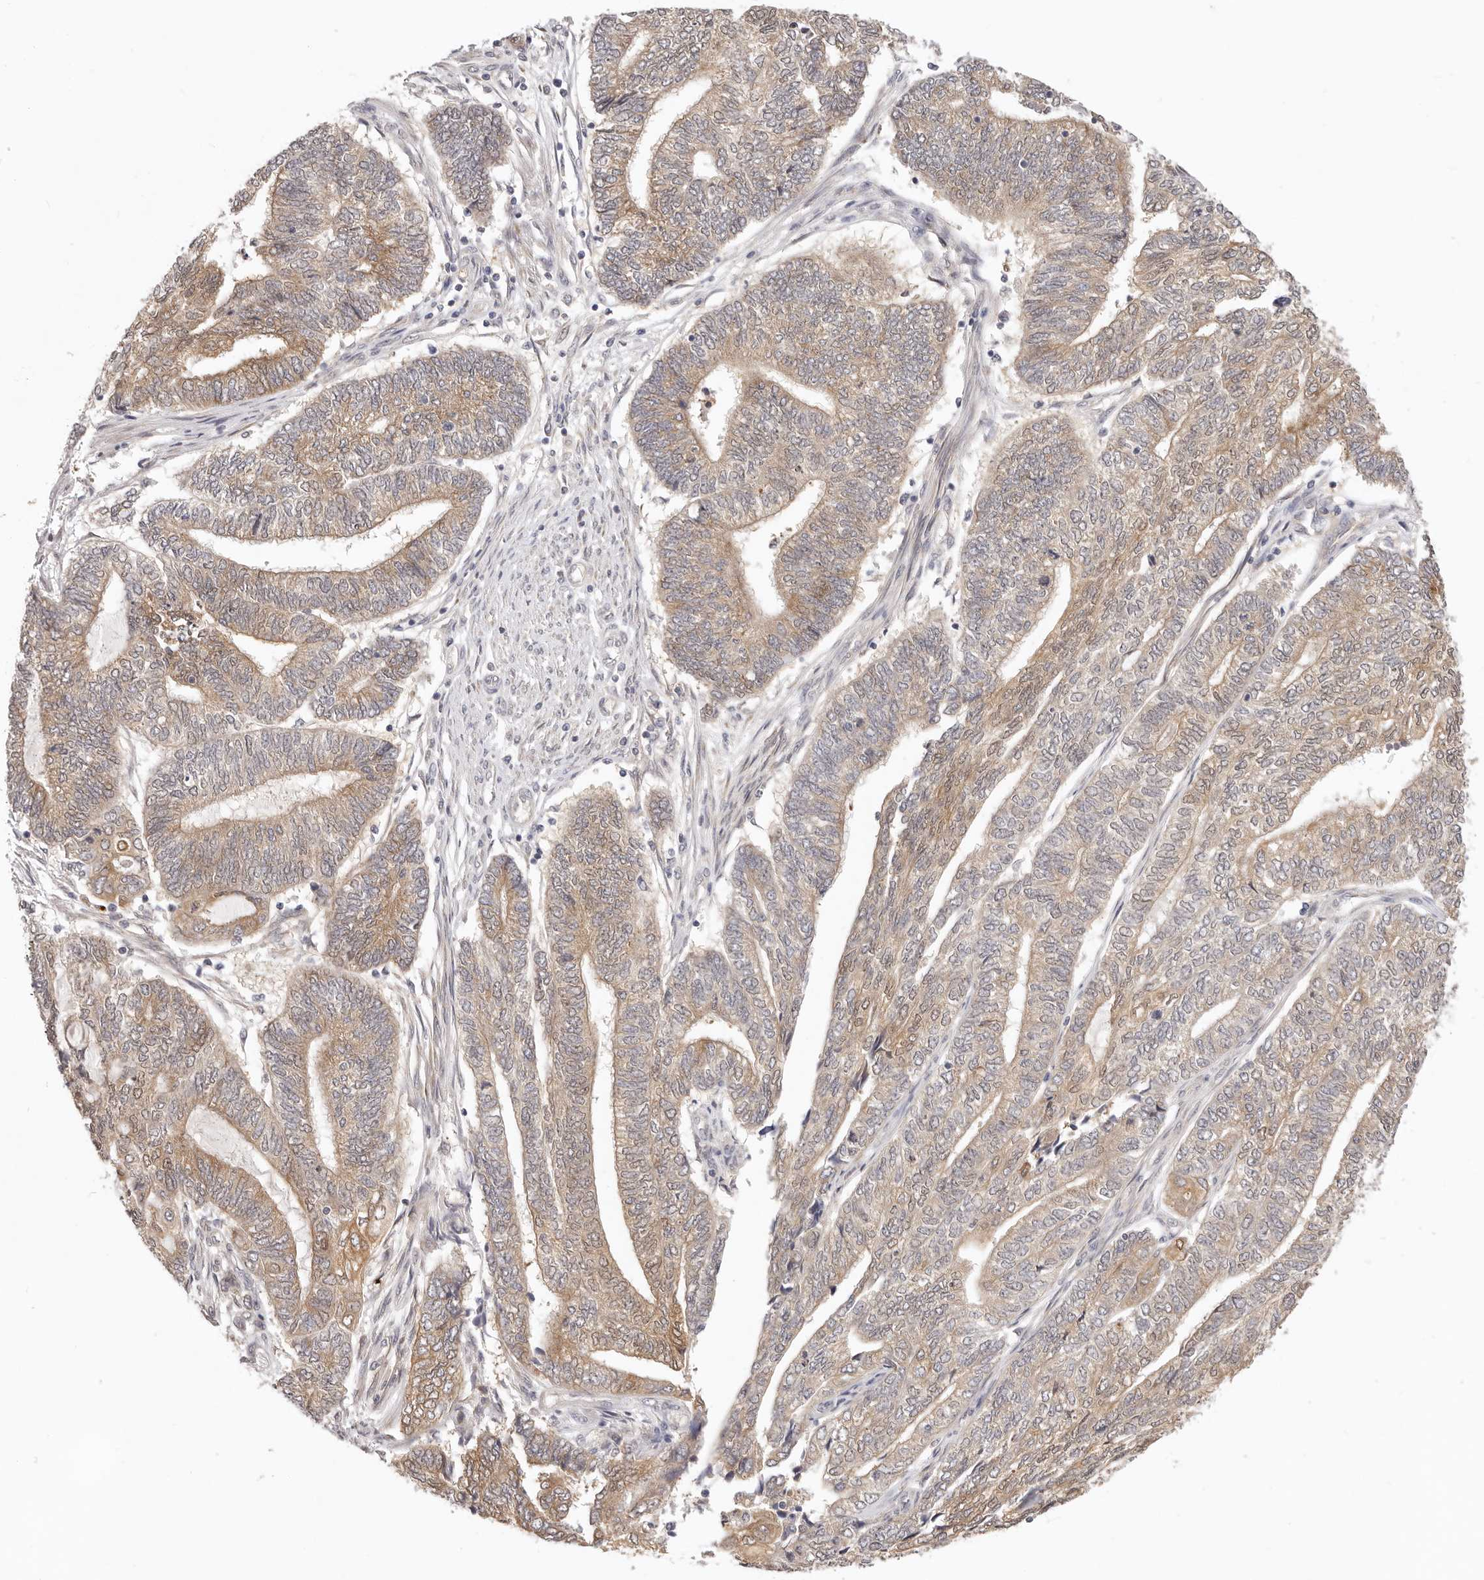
{"staining": {"intensity": "moderate", "quantity": ">75%", "location": "cytoplasmic/membranous"}, "tissue": "endometrial cancer", "cell_type": "Tumor cells", "image_type": "cancer", "snomed": [{"axis": "morphology", "description": "Adenocarcinoma, NOS"}, {"axis": "topography", "description": "Uterus"}, {"axis": "topography", "description": "Endometrium"}], "caption": "This is a micrograph of IHC staining of endometrial cancer, which shows moderate positivity in the cytoplasmic/membranous of tumor cells.", "gene": "GGPS1", "patient": {"sex": "female", "age": 70}}